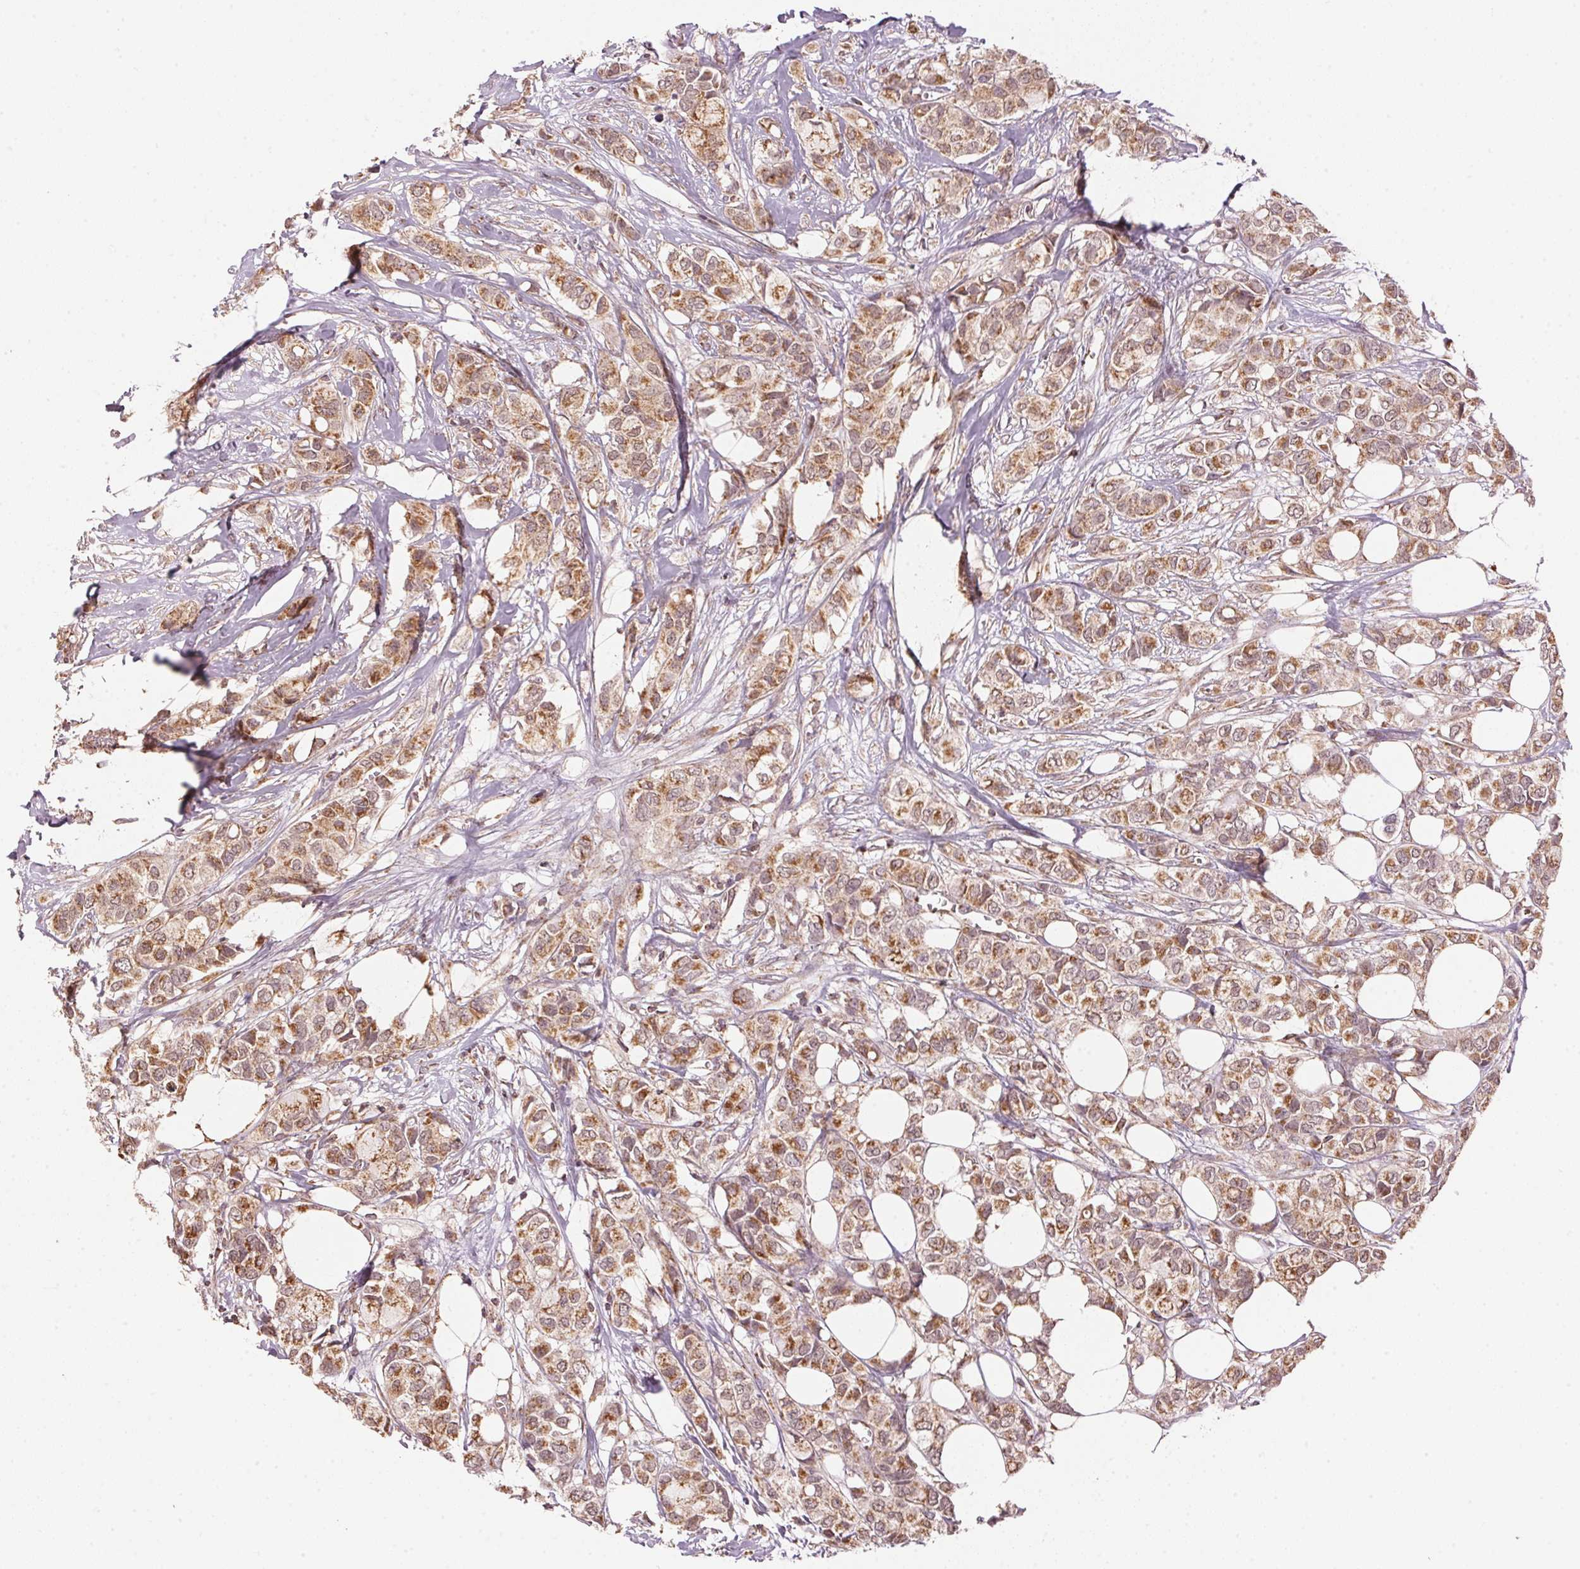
{"staining": {"intensity": "moderate", "quantity": ">75%", "location": "cytoplasmic/membranous"}, "tissue": "breast cancer", "cell_type": "Tumor cells", "image_type": "cancer", "snomed": [{"axis": "morphology", "description": "Duct carcinoma"}, {"axis": "topography", "description": "Breast"}], "caption": "High-power microscopy captured an immunohistochemistry (IHC) micrograph of breast cancer (intraductal carcinoma), revealing moderate cytoplasmic/membranous staining in about >75% of tumor cells.", "gene": "ARHGAP6", "patient": {"sex": "female", "age": 85}}